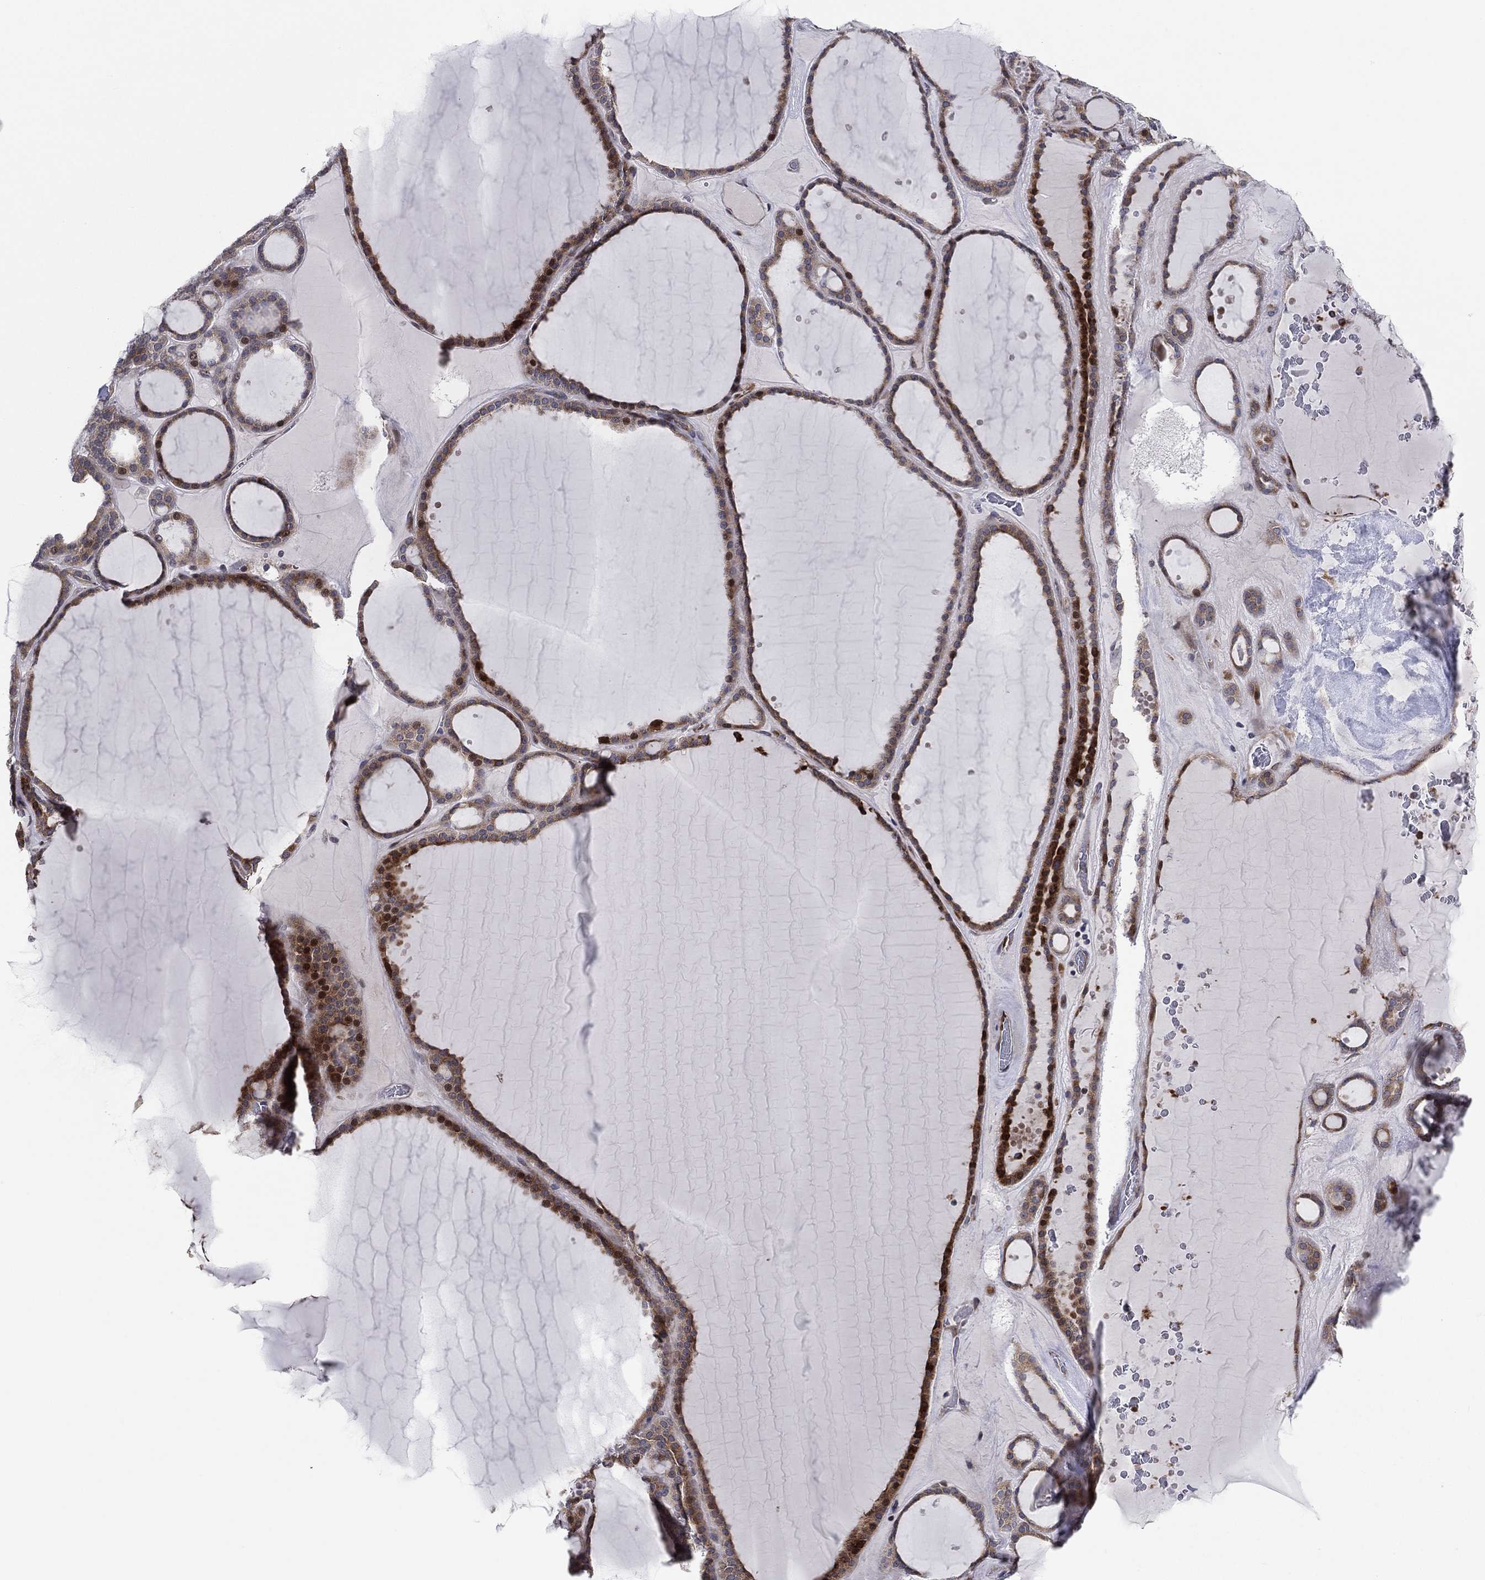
{"staining": {"intensity": "strong", "quantity": ">75%", "location": "cytoplasmic/membranous"}, "tissue": "thyroid gland", "cell_type": "Glandular cells", "image_type": "normal", "snomed": [{"axis": "morphology", "description": "Normal tissue, NOS"}, {"axis": "topography", "description": "Thyroid gland"}], "caption": "Thyroid gland stained for a protein (brown) exhibits strong cytoplasmic/membranous positive expression in approximately >75% of glandular cells.", "gene": "UTP14A", "patient": {"sex": "male", "age": 63}}